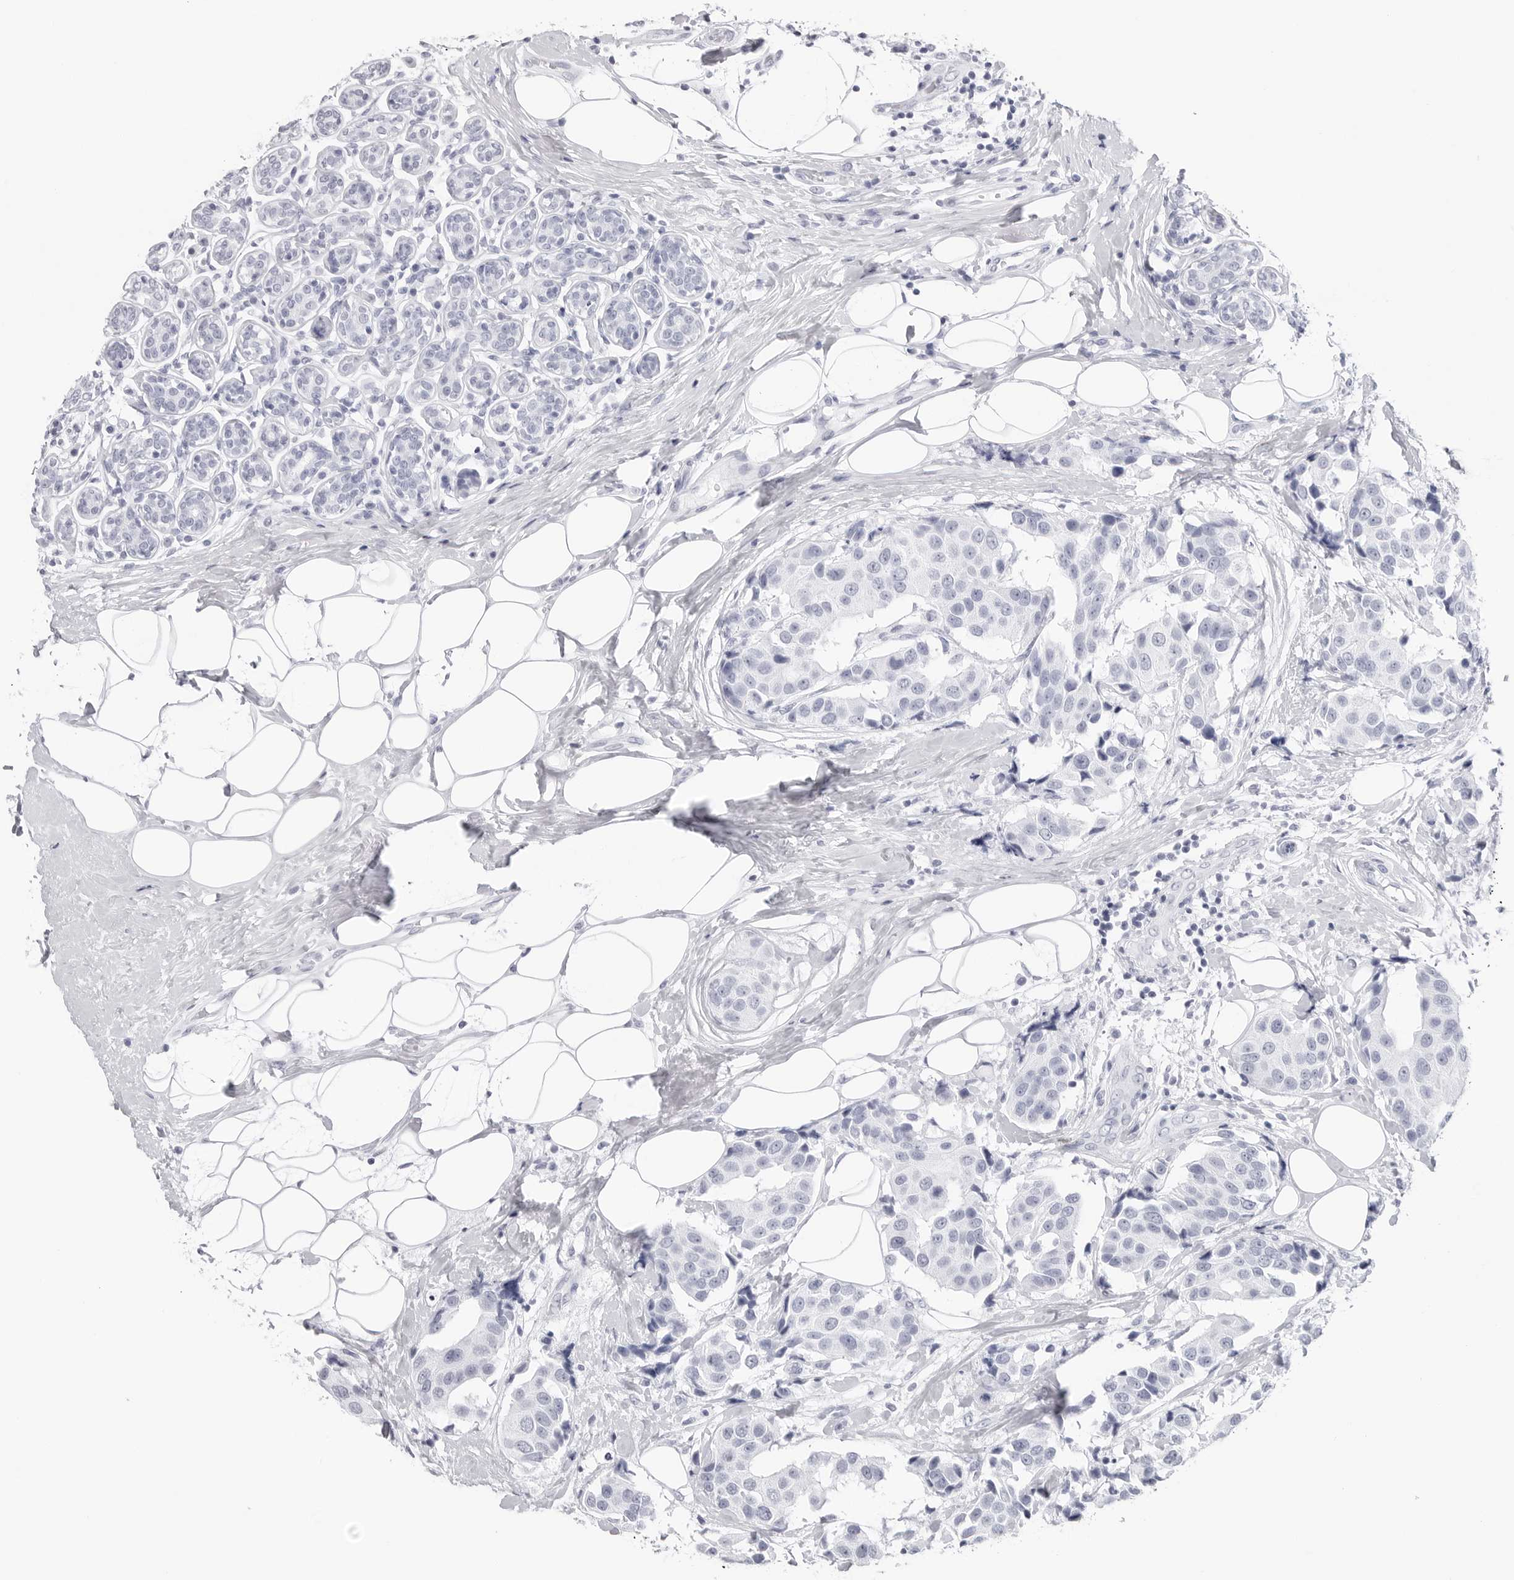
{"staining": {"intensity": "negative", "quantity": "none", "location": "none"}, "tissue": "breast cancer", "cell_type": "Tumor cells", "image_type": "cancer", "snomed": [{"axis": "morphology", "description": "Normal tissue, NOS"}, {"axis": "morphology", "description": "Duct carcinoma"}, {"axis": "topography", "description": "Breast"}], "caption": "Tumor cells show no significant protein positivity in breast cancer (invasive ductal carcinoma). The staining is performed using DAB (3,3'-diaminobenzidine) brown chromogen with nuclei counter-stained in using hematoxylin.", "gene": "CST2", "patient": {"sex": "female", "age": 39}}